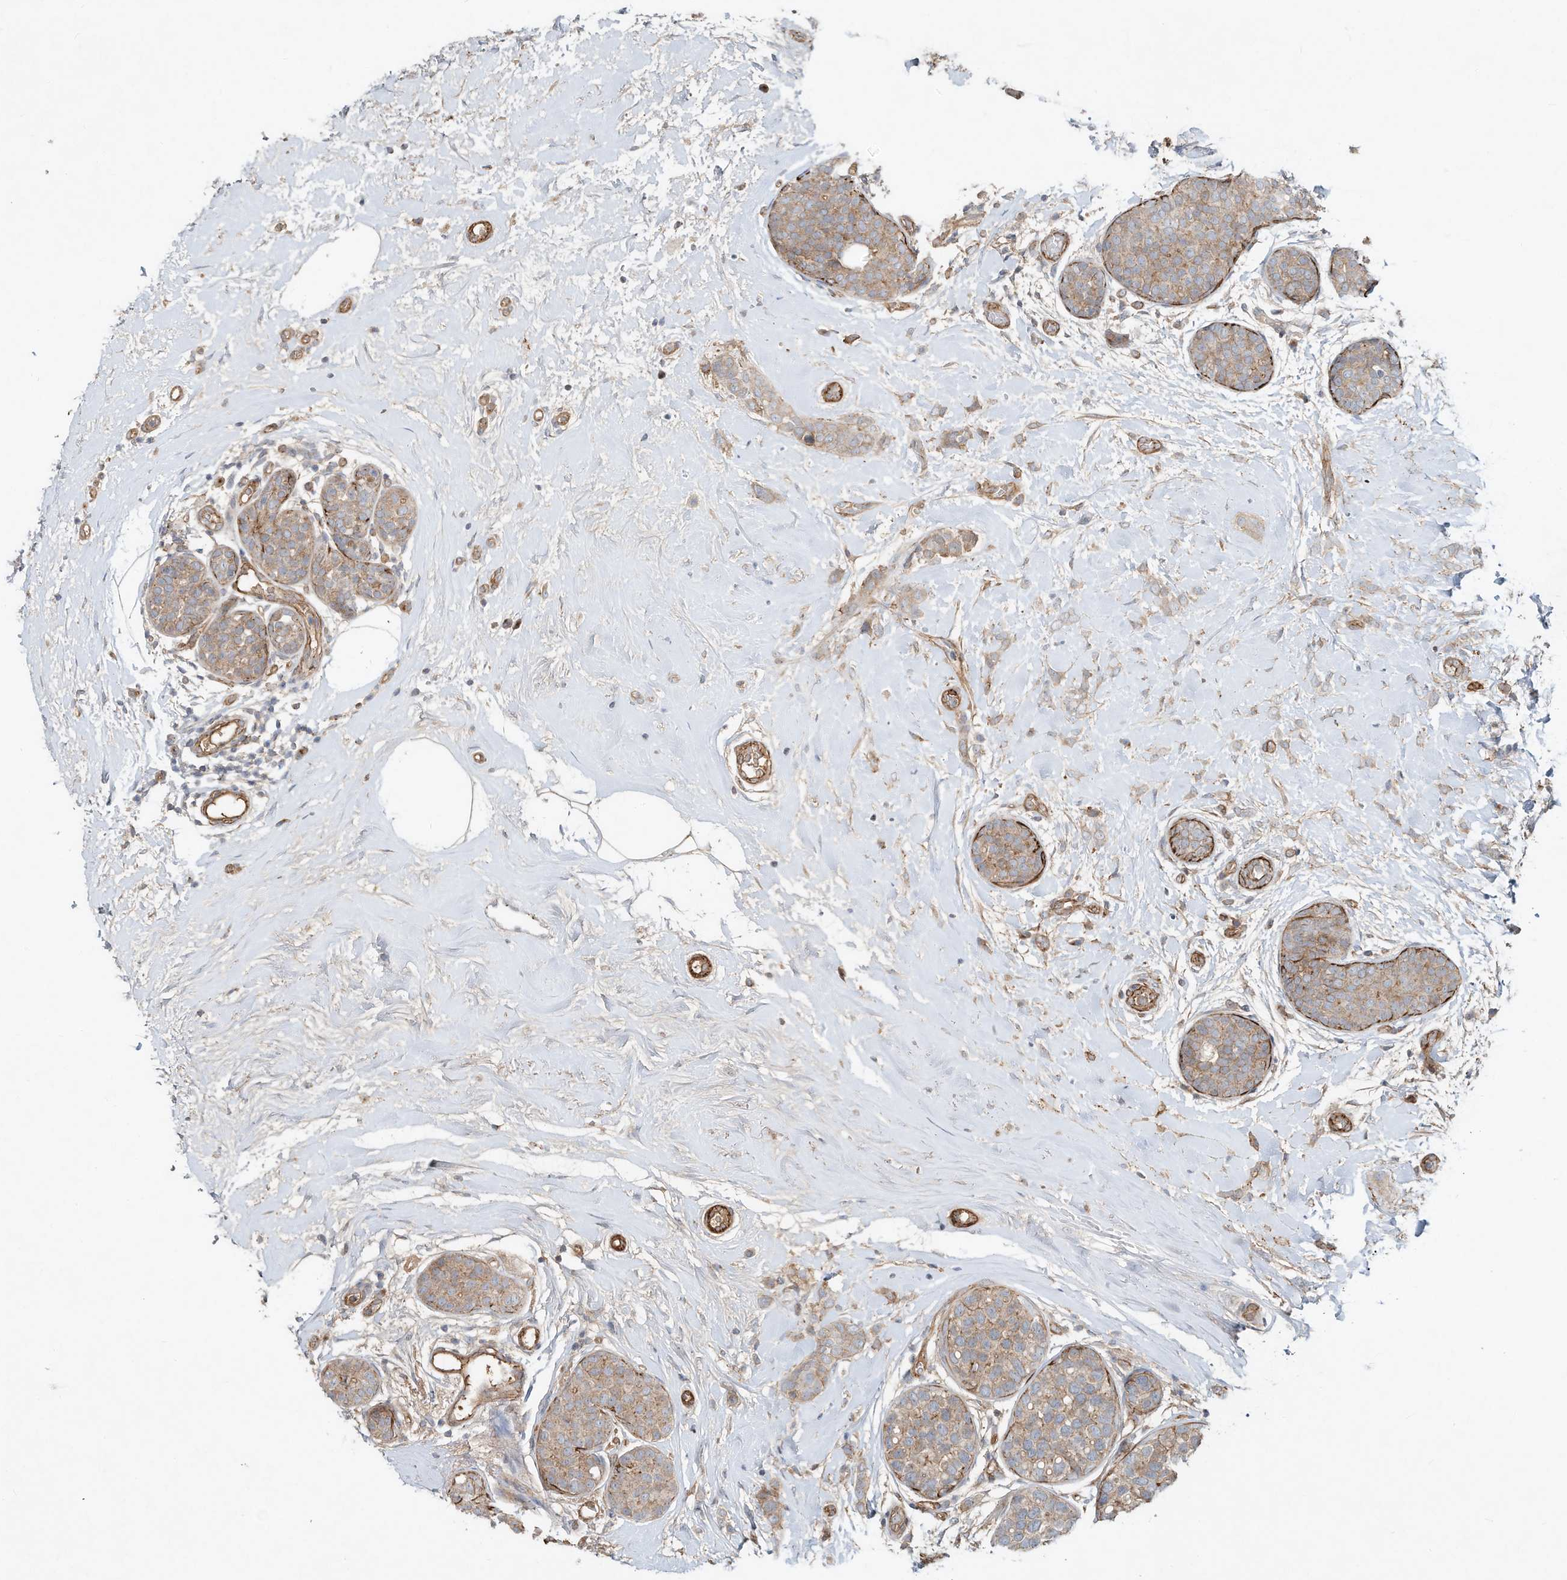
{"staining": {"intensity": "weak", "quantity": ">75%", "location": "cytoplasmic/membranous"}, "tissue": "breast cancer", "cell_type": "Tumor cells", "image_type": "cancer", "snomed": [{"axis": "morphology", "description": "Lobular carcinoma, in situ"}, {"axis": "morphology", "description": "Lobular carcinoma"}, {"axis": "topography", "description": "Breast"}], "caption": "The histopathology image reveals a brown stain indicating the presence of a protein in the cytoplasmic/membranous of tumor cells in breast lobular carcinoma in situ.", "gene": "HTR5A", "patient": {"sex": "female", "age": 41}}